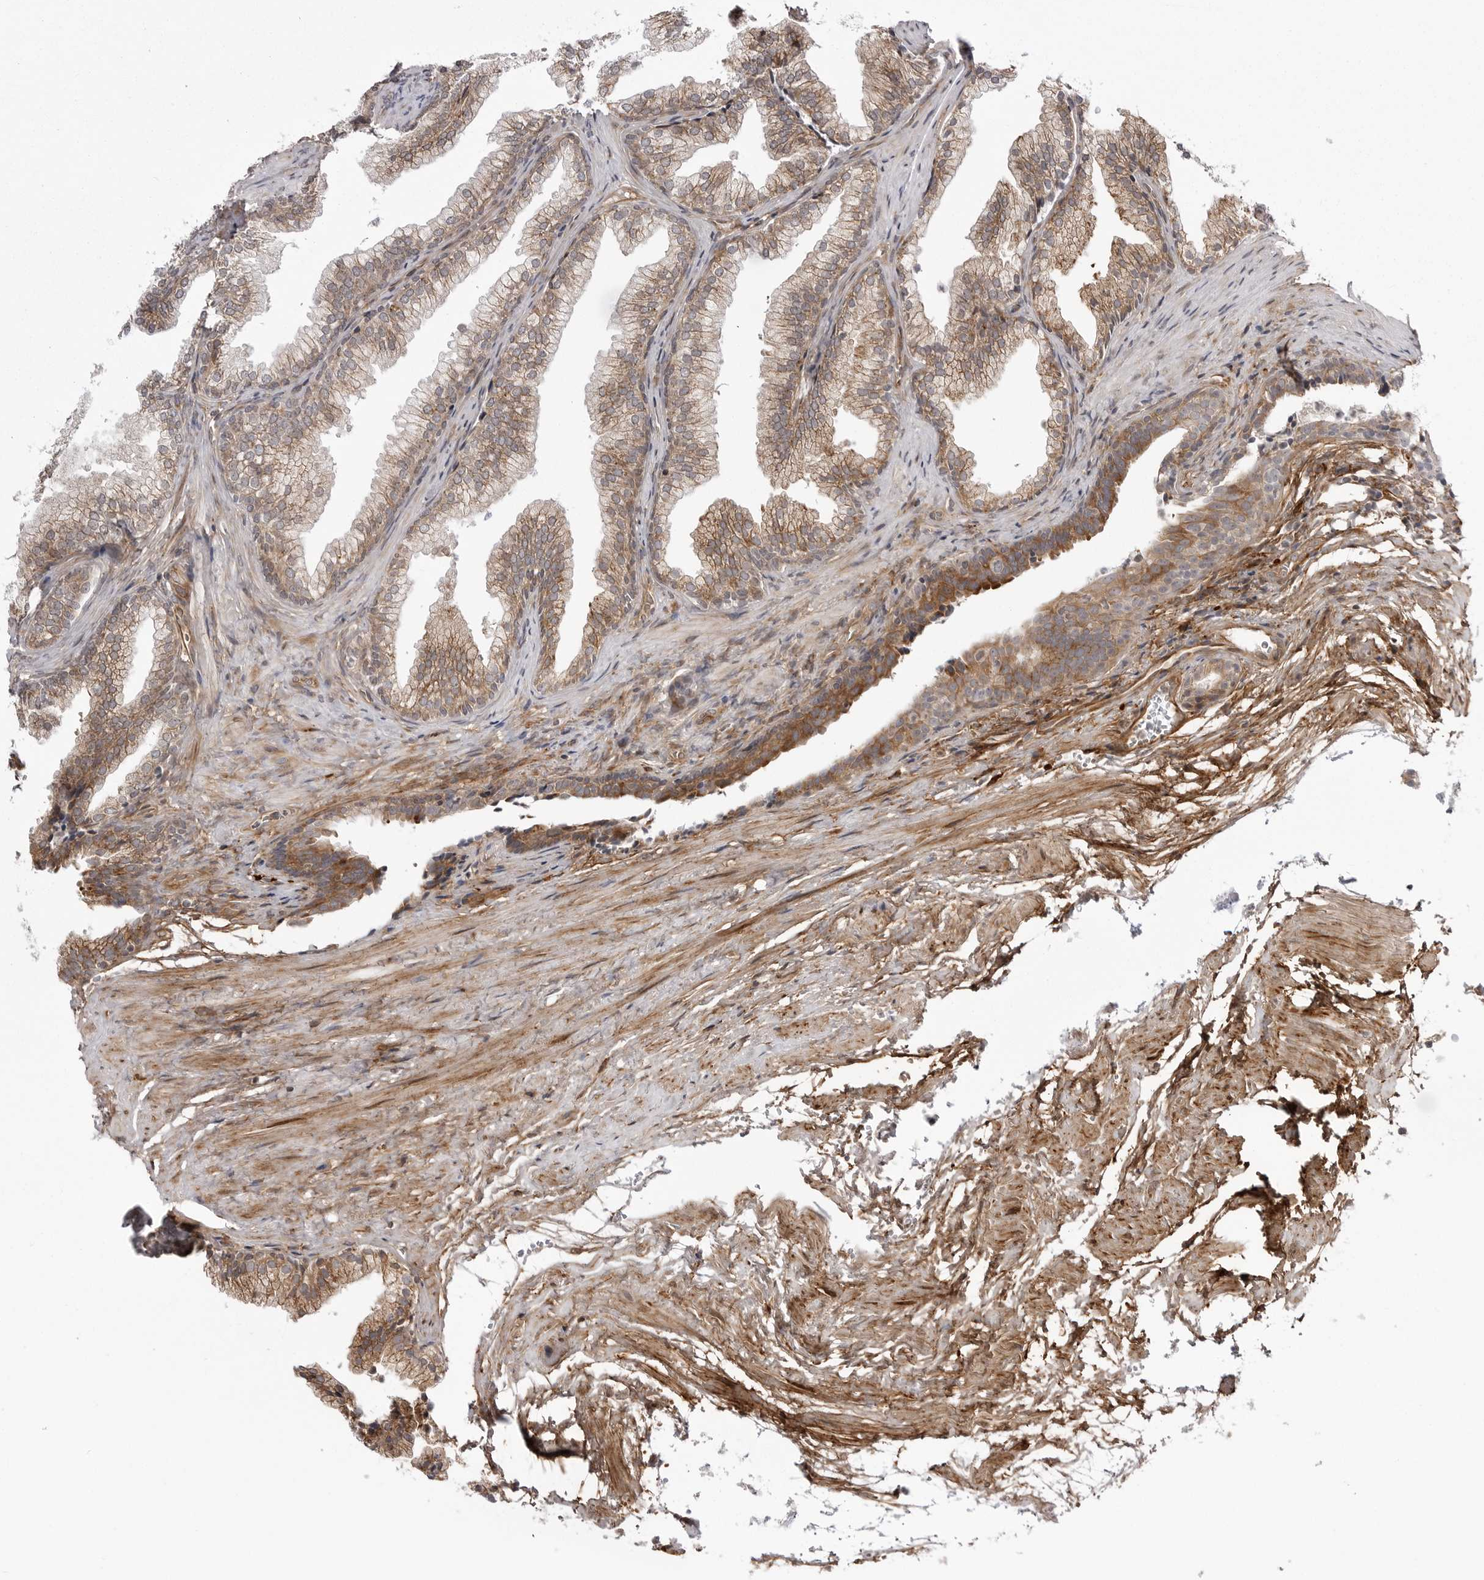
{"staining": {"intensity": "moderate", "quantity": ">75%", "location": "cytoplasmic/membranous"}, "tissue": "prostate", "cell_type": "Glandular cells", "image_type": "normal", "snomed": [{"axis": "morphology", "description": "Normal tissue, NOS"}, {"axis": "topography", "description": "Prostate"}], "caption": "Brown immunohistochemical staining in benign prostate displays moderate cytoplasmic/membranous staining in approximately >75% of glandular cells. Nuclei are stained in blue.", "gene": "ARL5A", "patient": {"sex": "male", "age": 76}}